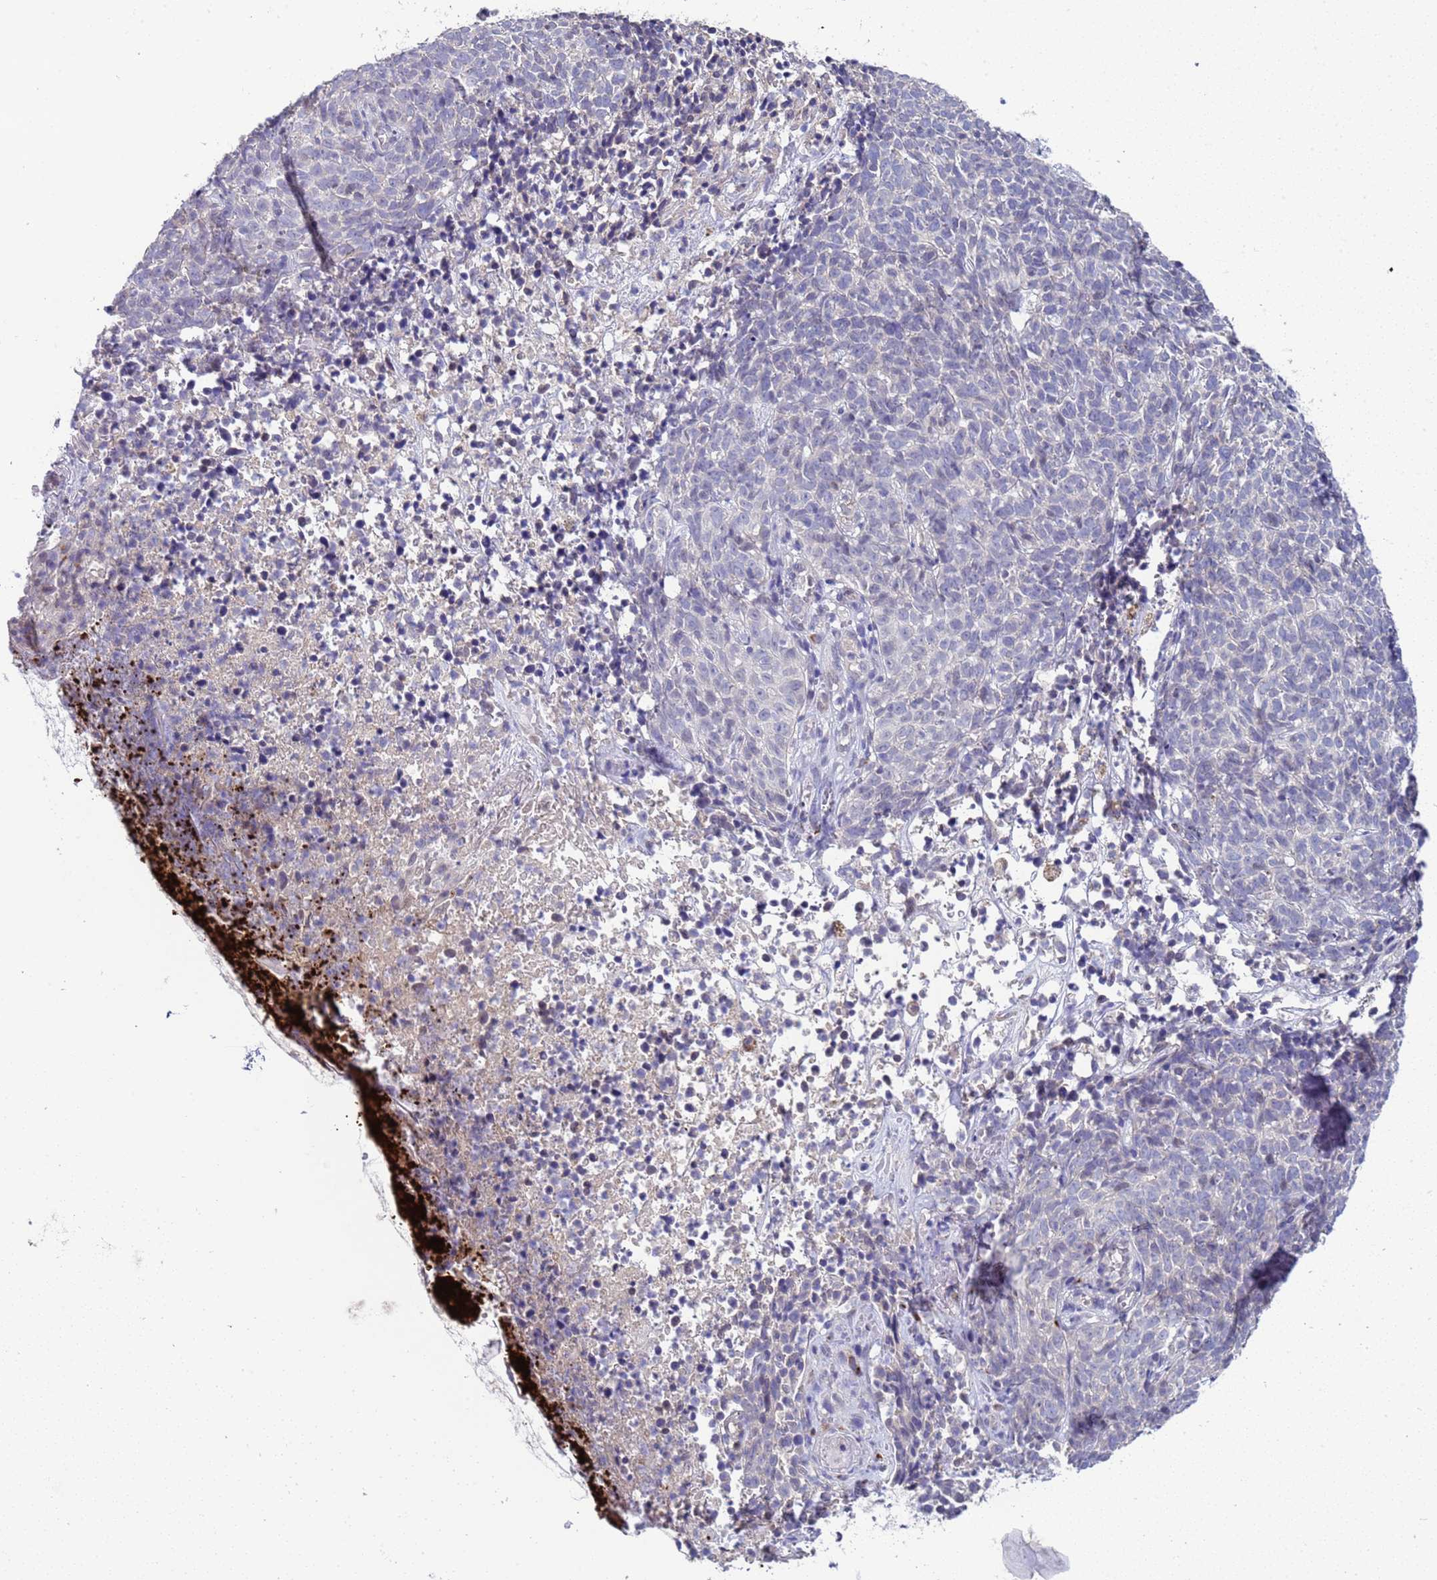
{"staining": {"intensity": "negative", "quantity": "none", "location": "none"}, "tissue": "skin cancer", "cell_type": "Tumor cells", "image_type": "cancer", "snomed": [{"axis": "morphology", "description": "Basal cell carcinoma"}, {"axis": "topography", "description": "Skin"}], "caption": "A high-resolution histopathology image shows IHC staining of skin cancer, which shows no significant expression in tumor cells. Nuclei are stained in blue.", "gene": "TRMT10A", "patient": {"sex": "female", "age": 84}}